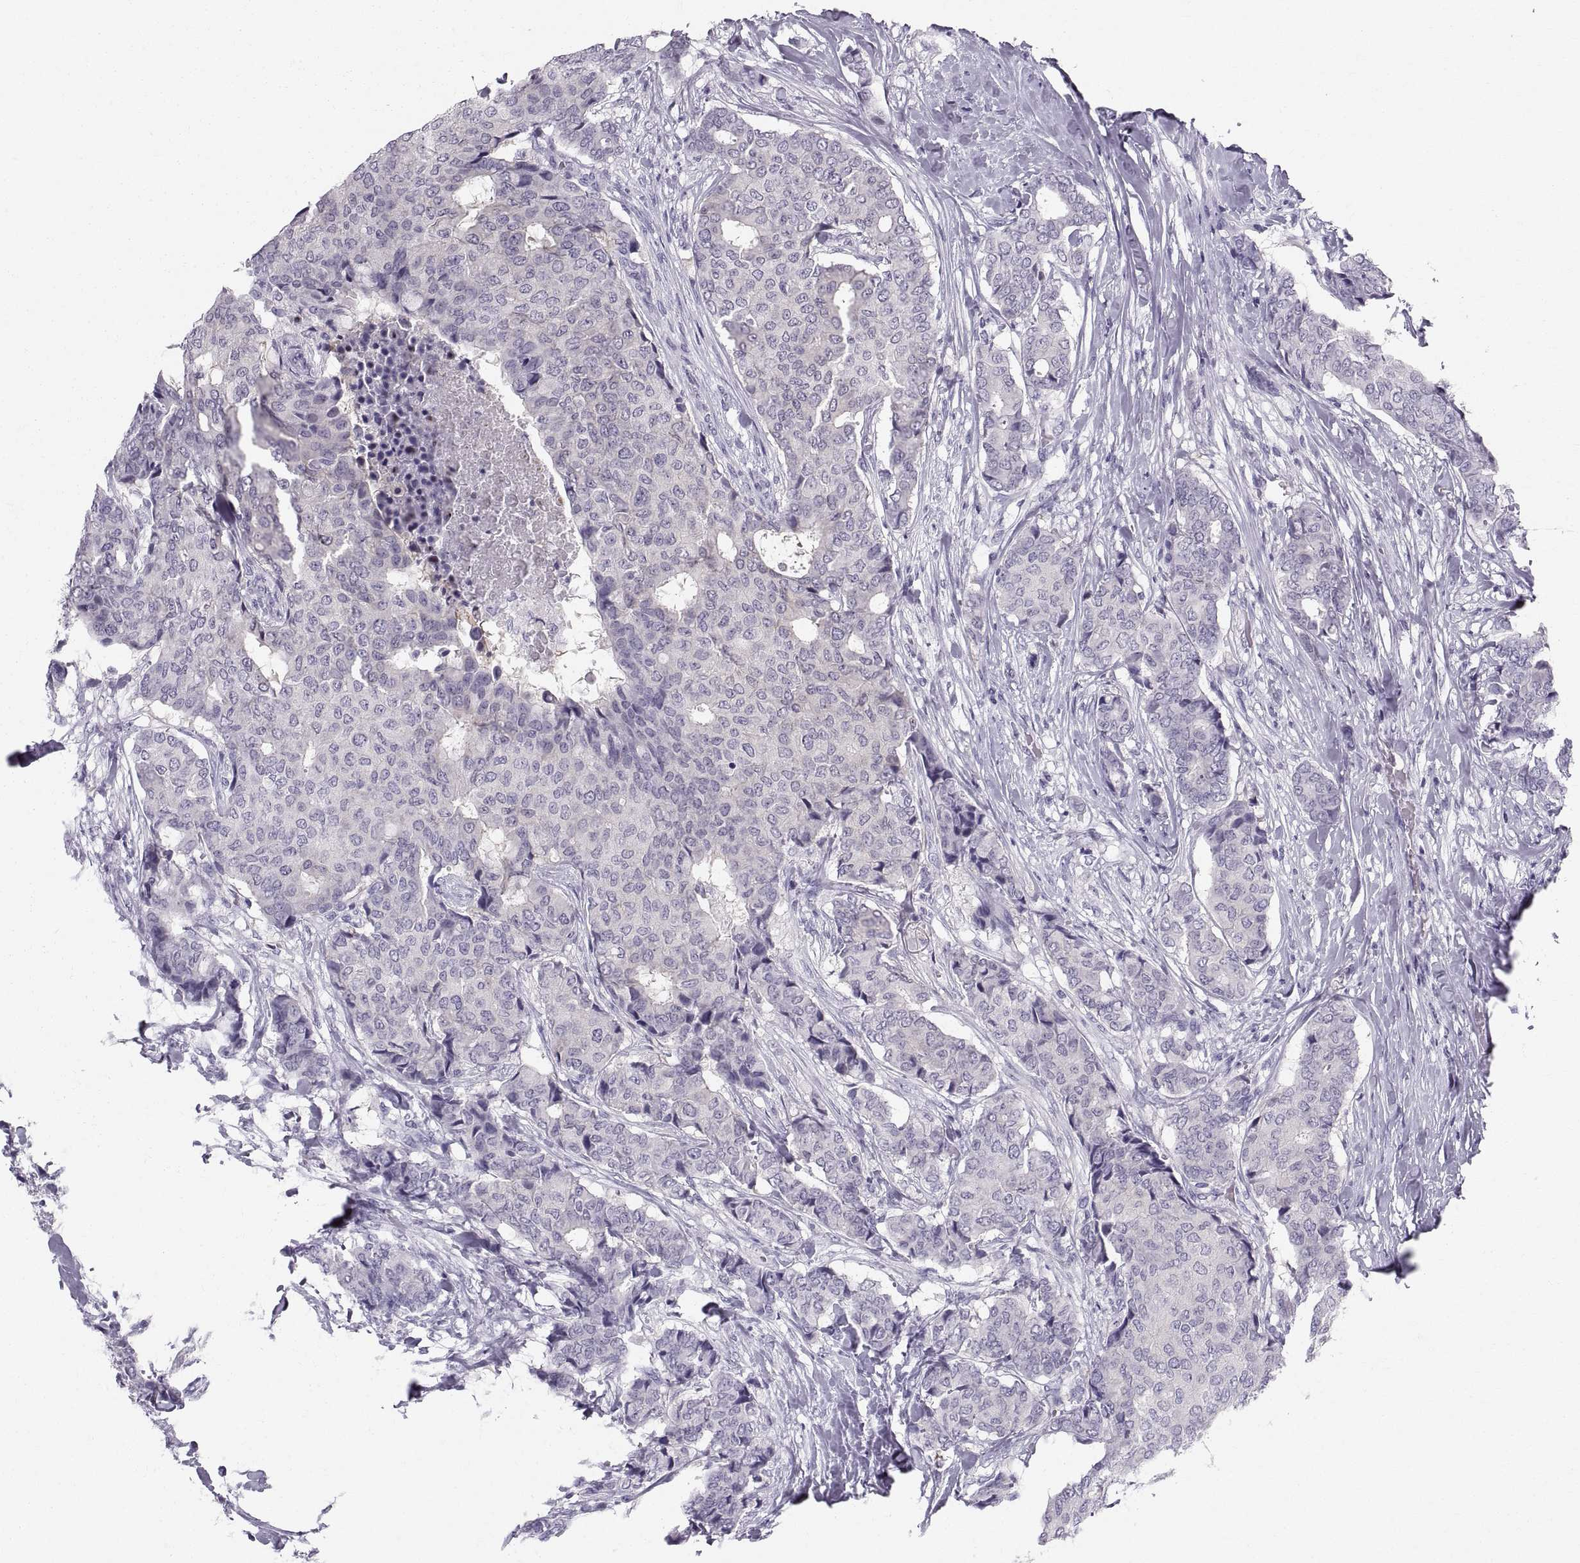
{"staining": {"intensity": "negative", "quantity": "none", "location": "none"}, "tissue": "breast cancer", "cell_type": "Tumor cells", "image_type": "cancer", "snomed": [{"axis": "morphology", "description": "Duct carcinoma"}, {"axis": "topography", "description": "Breast"}], "caption": "Breast cancer stained for a protein using immunohistochemistry displays no positivity tumor cells.", "gene": "SLC22A6", "patient": {"sex": "female", "age": 75}}